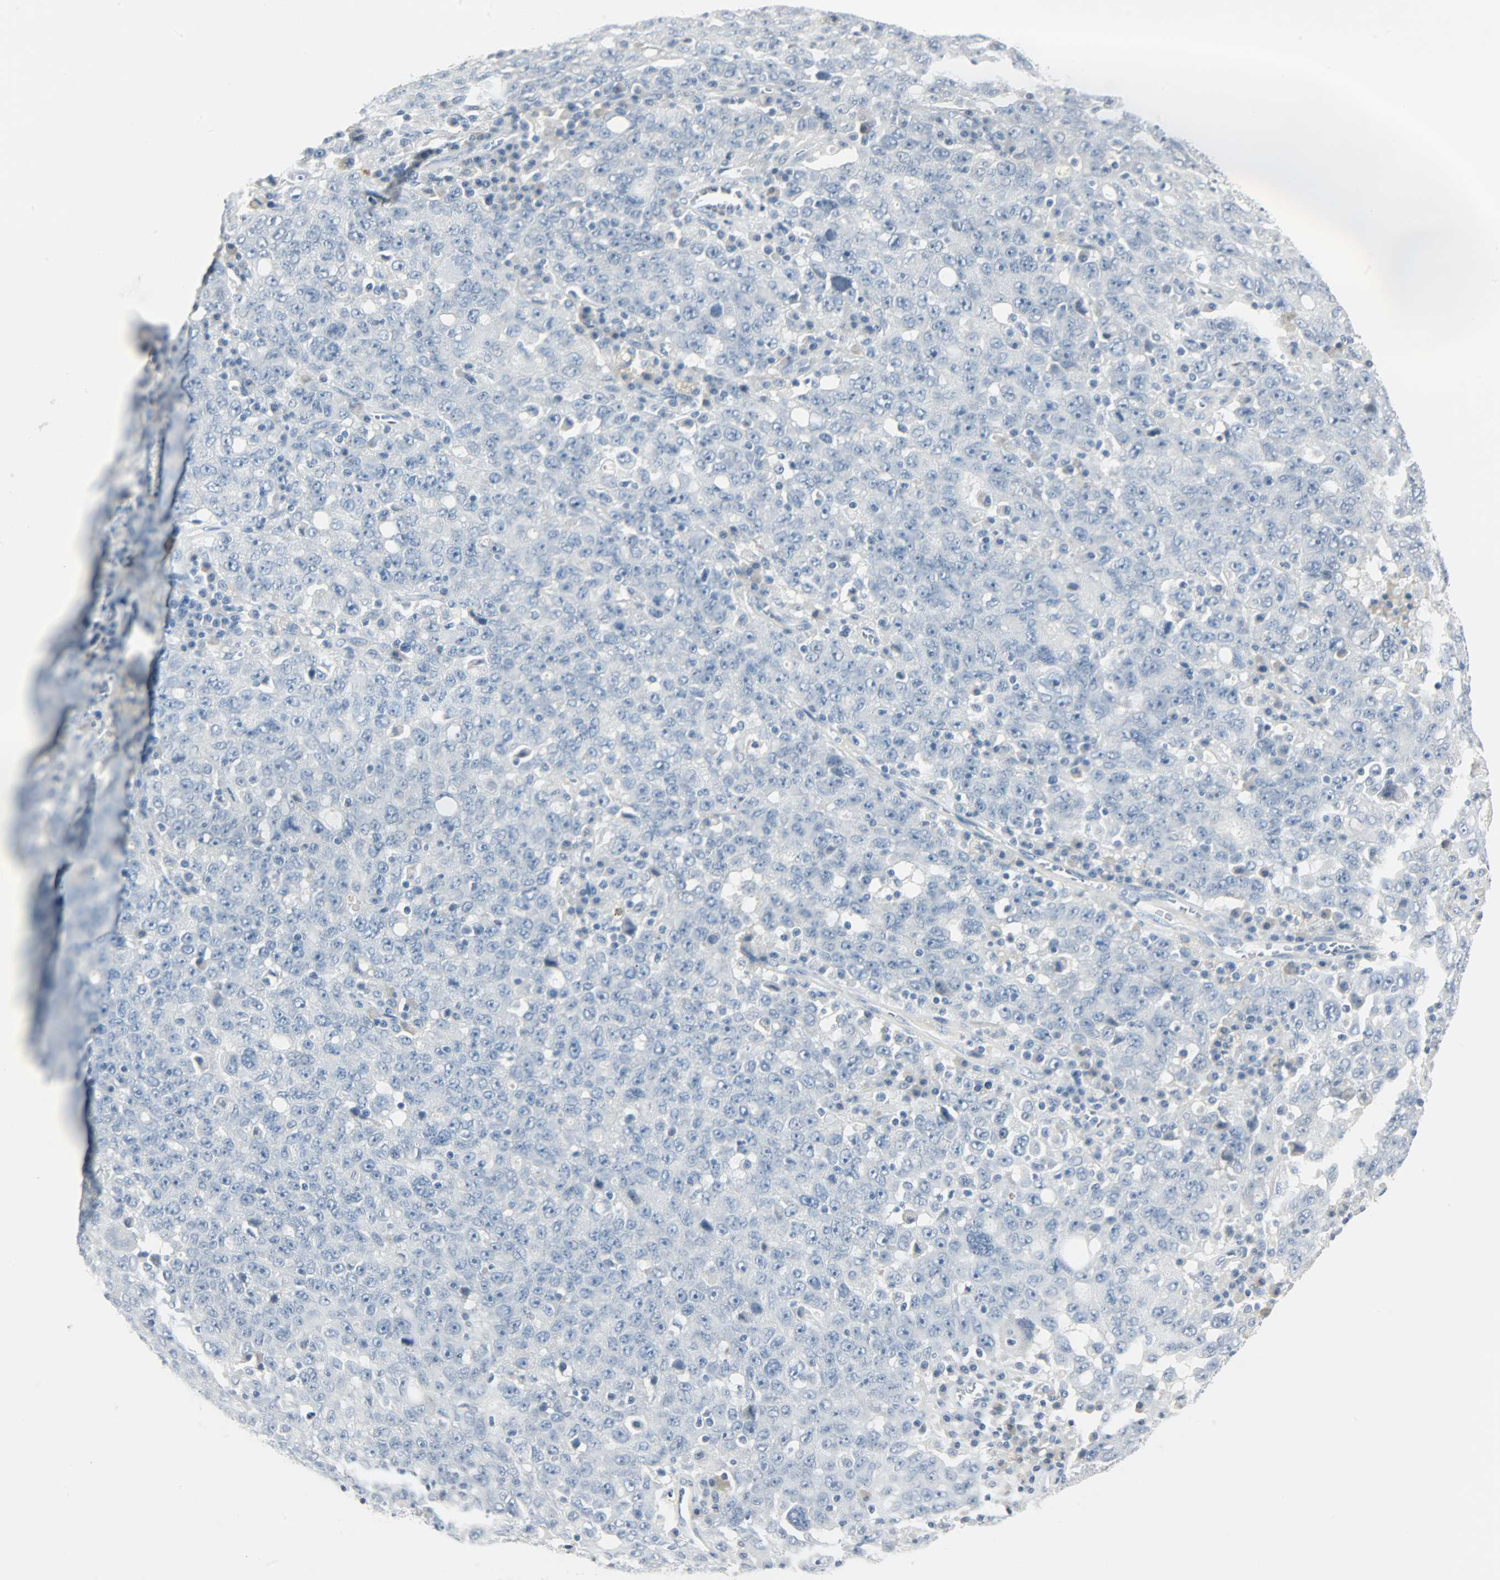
{"staining": {"intensity": "negative", "quantity": "none", "location": "none"}, "tissue": "ovarian cancer", "cell_type": "Tumor cells", "image_type": "cancer", "snomed": [{"axis": "morphology", "description": "Carcinoma, endometroid"}, {"axis": "topography", "description": "Ovary"}], "caption": "Immunohistochemical staining of ovarian cancer (endometroid carcinoma) exhibits no significant positivity in tumor cells.", "gene": "KIT", "patient": {"sex": "female", "age": 62}}